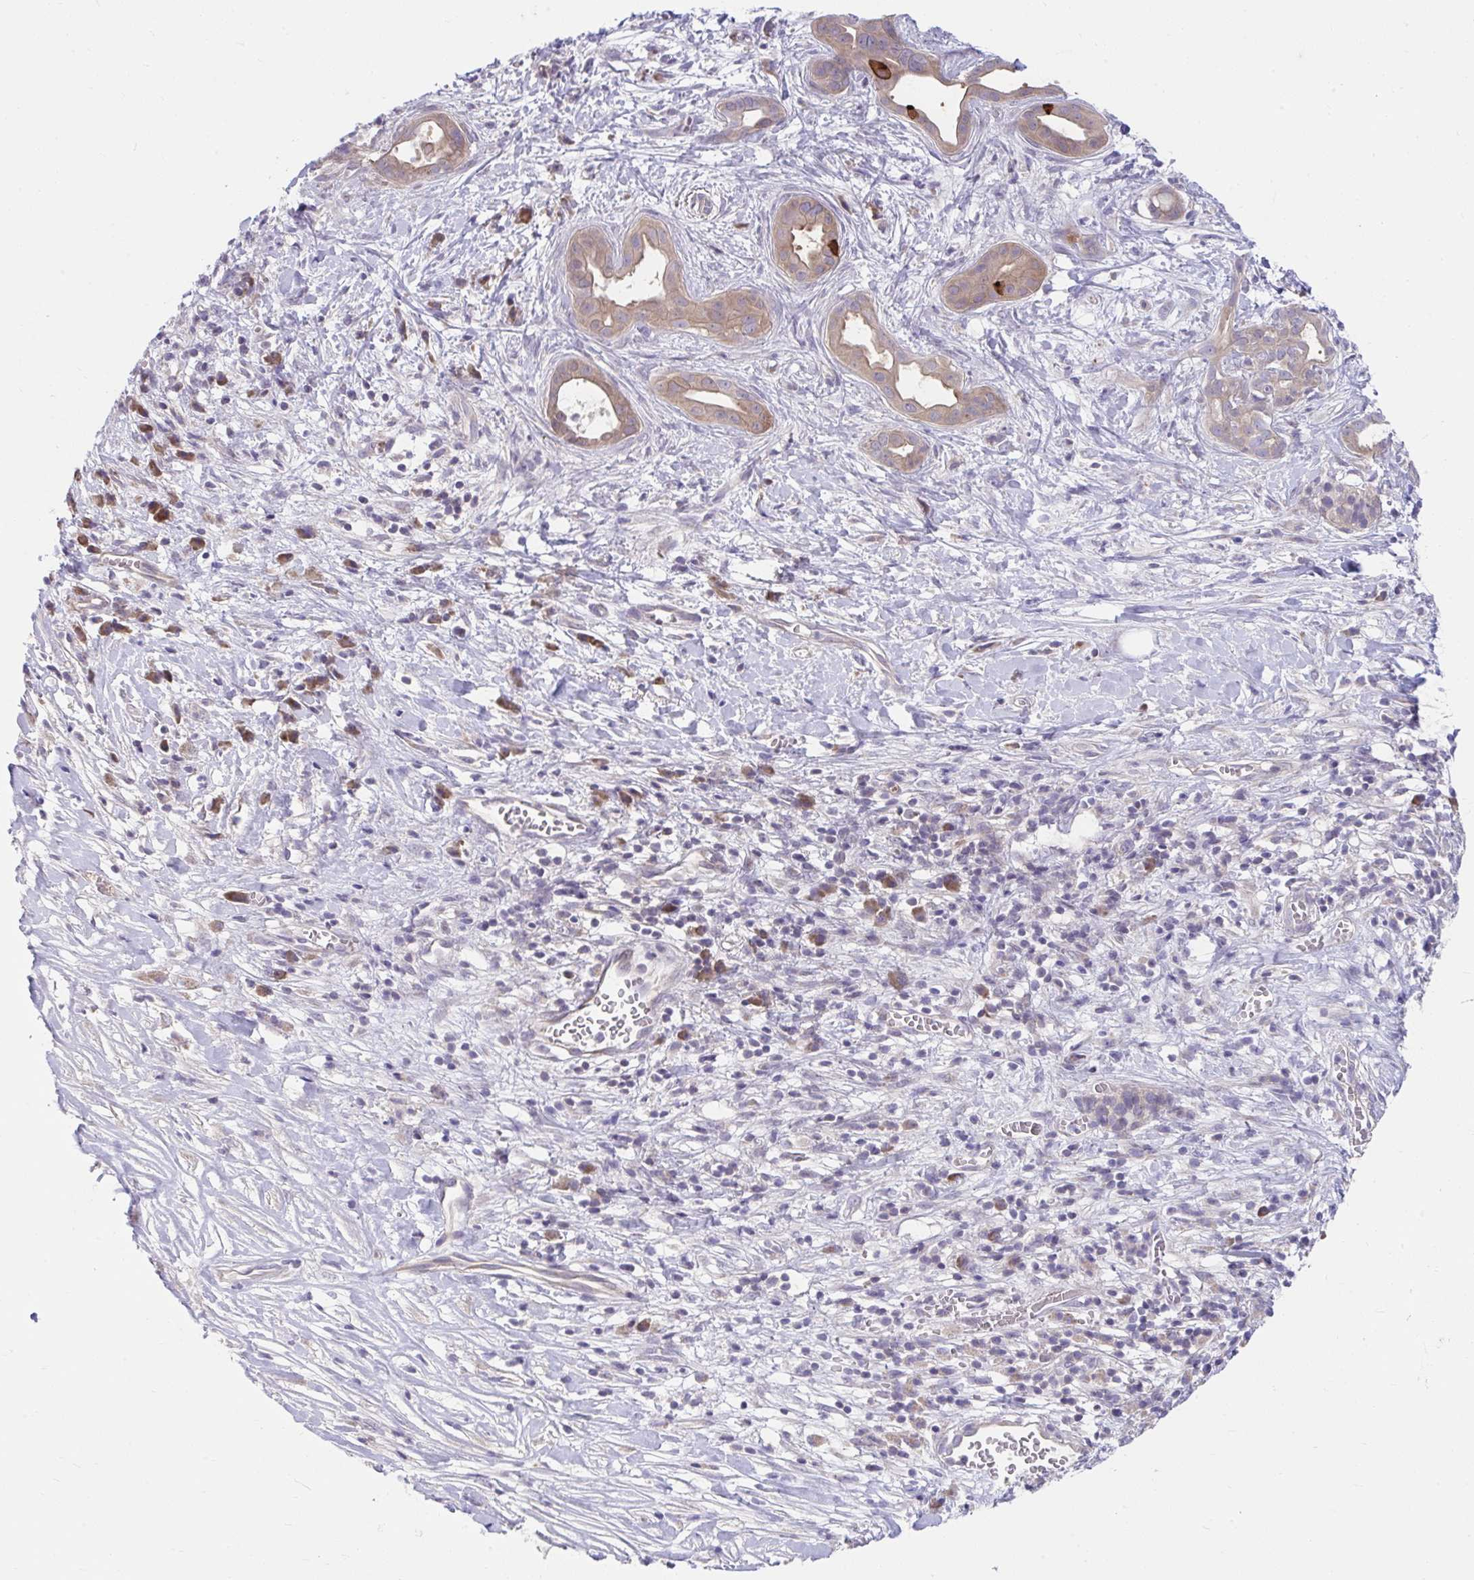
{"staining": {"intensity": "weak", "quantity": "25%-75%", "location": "cytoplasmic/membranous"}, "tissue": "pancreatic cancer", "cell_type": "Tumor cells", "image_type": "cancer", "snomed": [{"axis": "morphology", "description": "Adenocarcinoma, NOS"}, {"axis": "topography", "description": "Pancreas"}], "caption": "A histopathology image of pancreatic adenocarcinoma stained for a protein demonstrates weak cytoplasmic/membranous brown staining in tumor cells. (Brightfield microscopy of DAB IHC at high magnification).", "gene": "PCDHB7", "patient": {"sex": "male", "age": 61}}